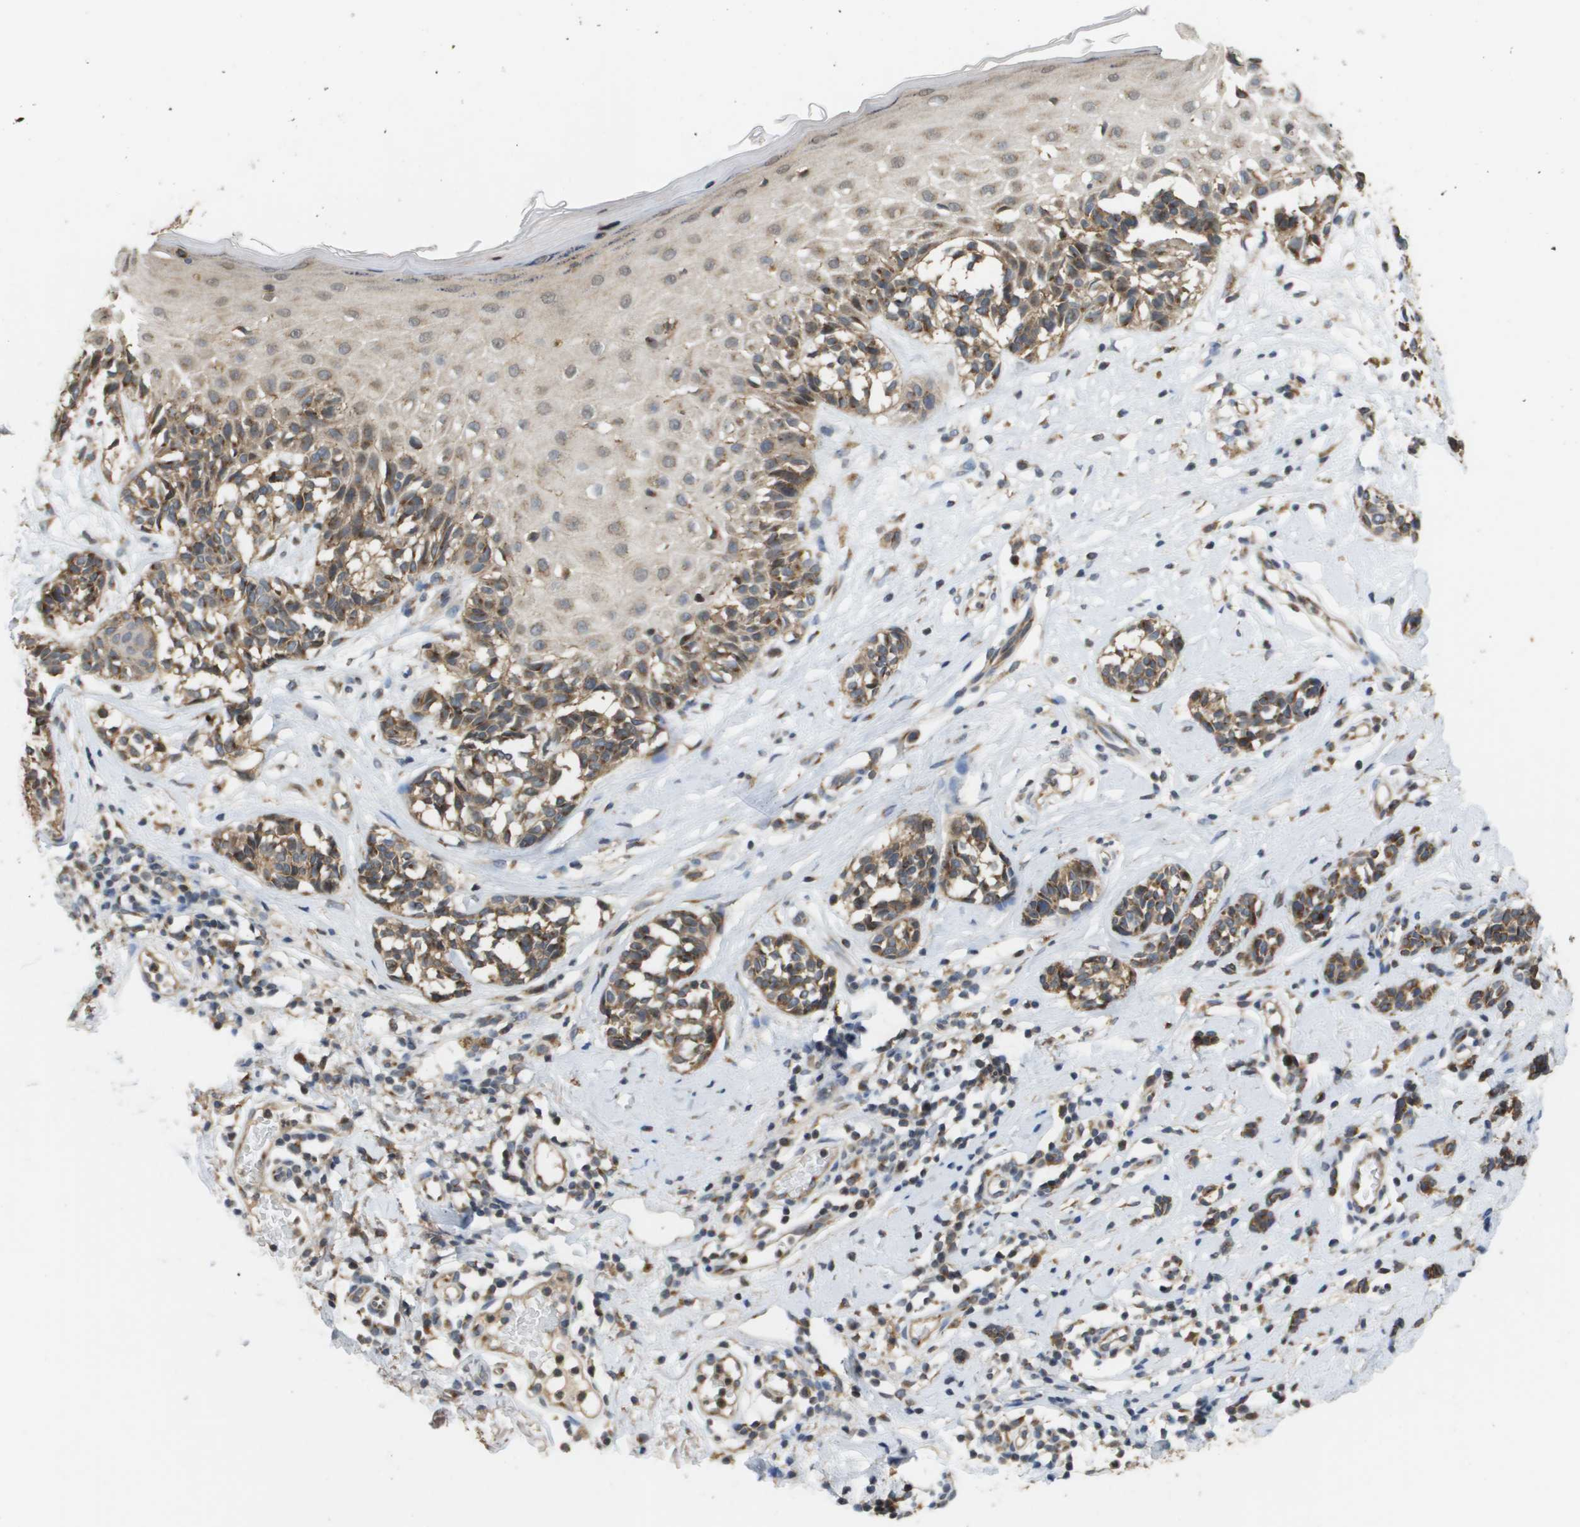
{"staining": {"intensity": "weak", "quantity": ">75%", "location": "cytoplasmic/membranous"}, "tissue": "melanoma", "cell_type": "Tumor cells", "image_type": "cancer", "snomed": [{"axis": "morphology", "description": "Malignant melanoma, NOS"}, {"axis": "topography", "description": "Skin"}], "caption": "Malignant melanoma tissue exhibits weak cytoplasmic/membranous staining in about >75% of tumor cells, visualized by immunohistochemistry.", "gene": "PCK1", "patient": {"sex": "male", "age": 64}}